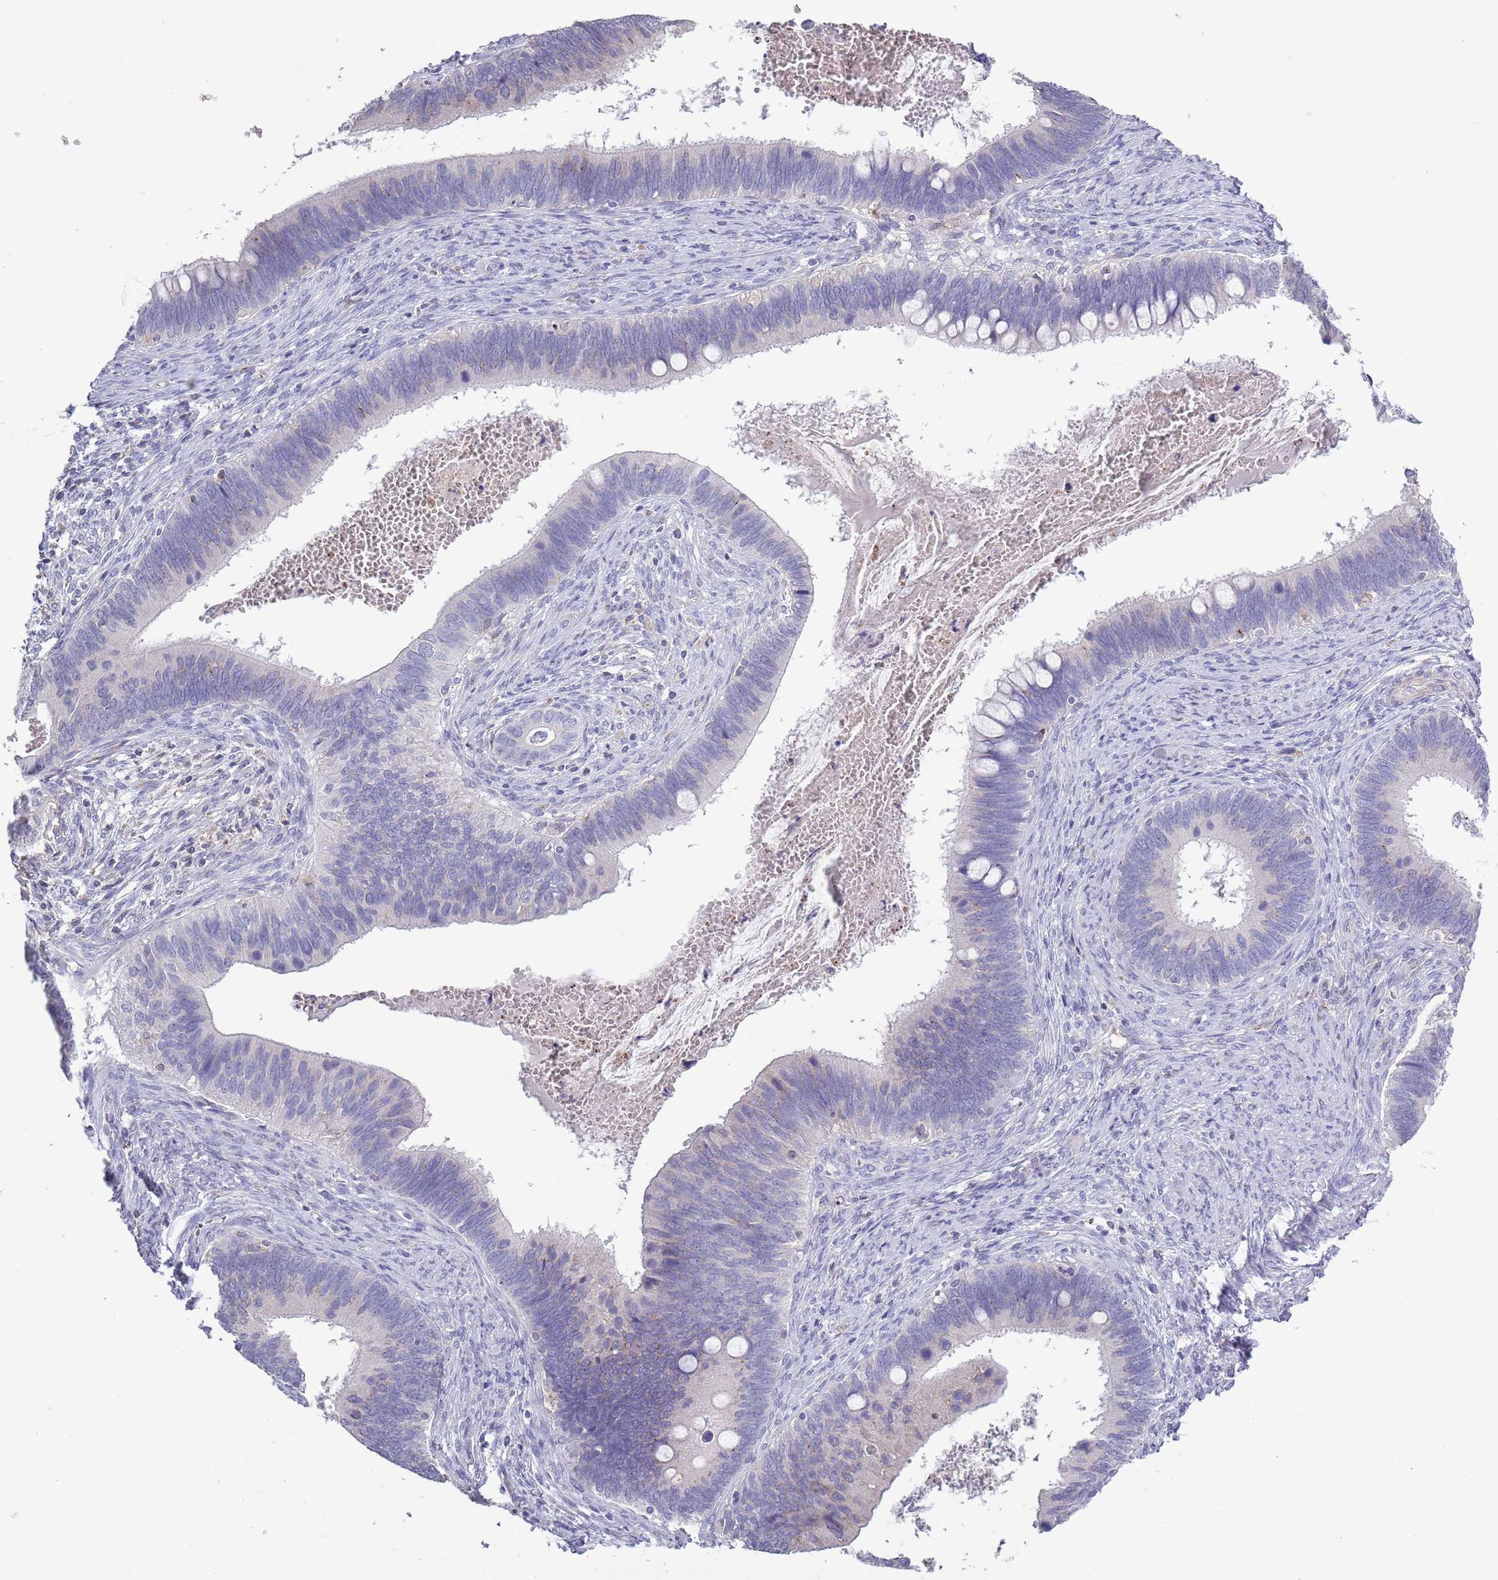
{"staining": {"intensity": "negative", "quantity": "none", "location": "none"}, "tissue": "cervical cancer", "cell_type": "Tumor cells", "image_type": "cancer", "snomed": [{"axis": "morphology", "description": "Adenocarcinoma, NOS"}, {"axis": "topography", "description": "Cervix"}], "caption": "Histopathology image shows no significant protein positivity in tumor cells of adenocarcinoma (cervical).", "gene": "ACSBG1", "patient": {"sex": "female", "age": 42}}